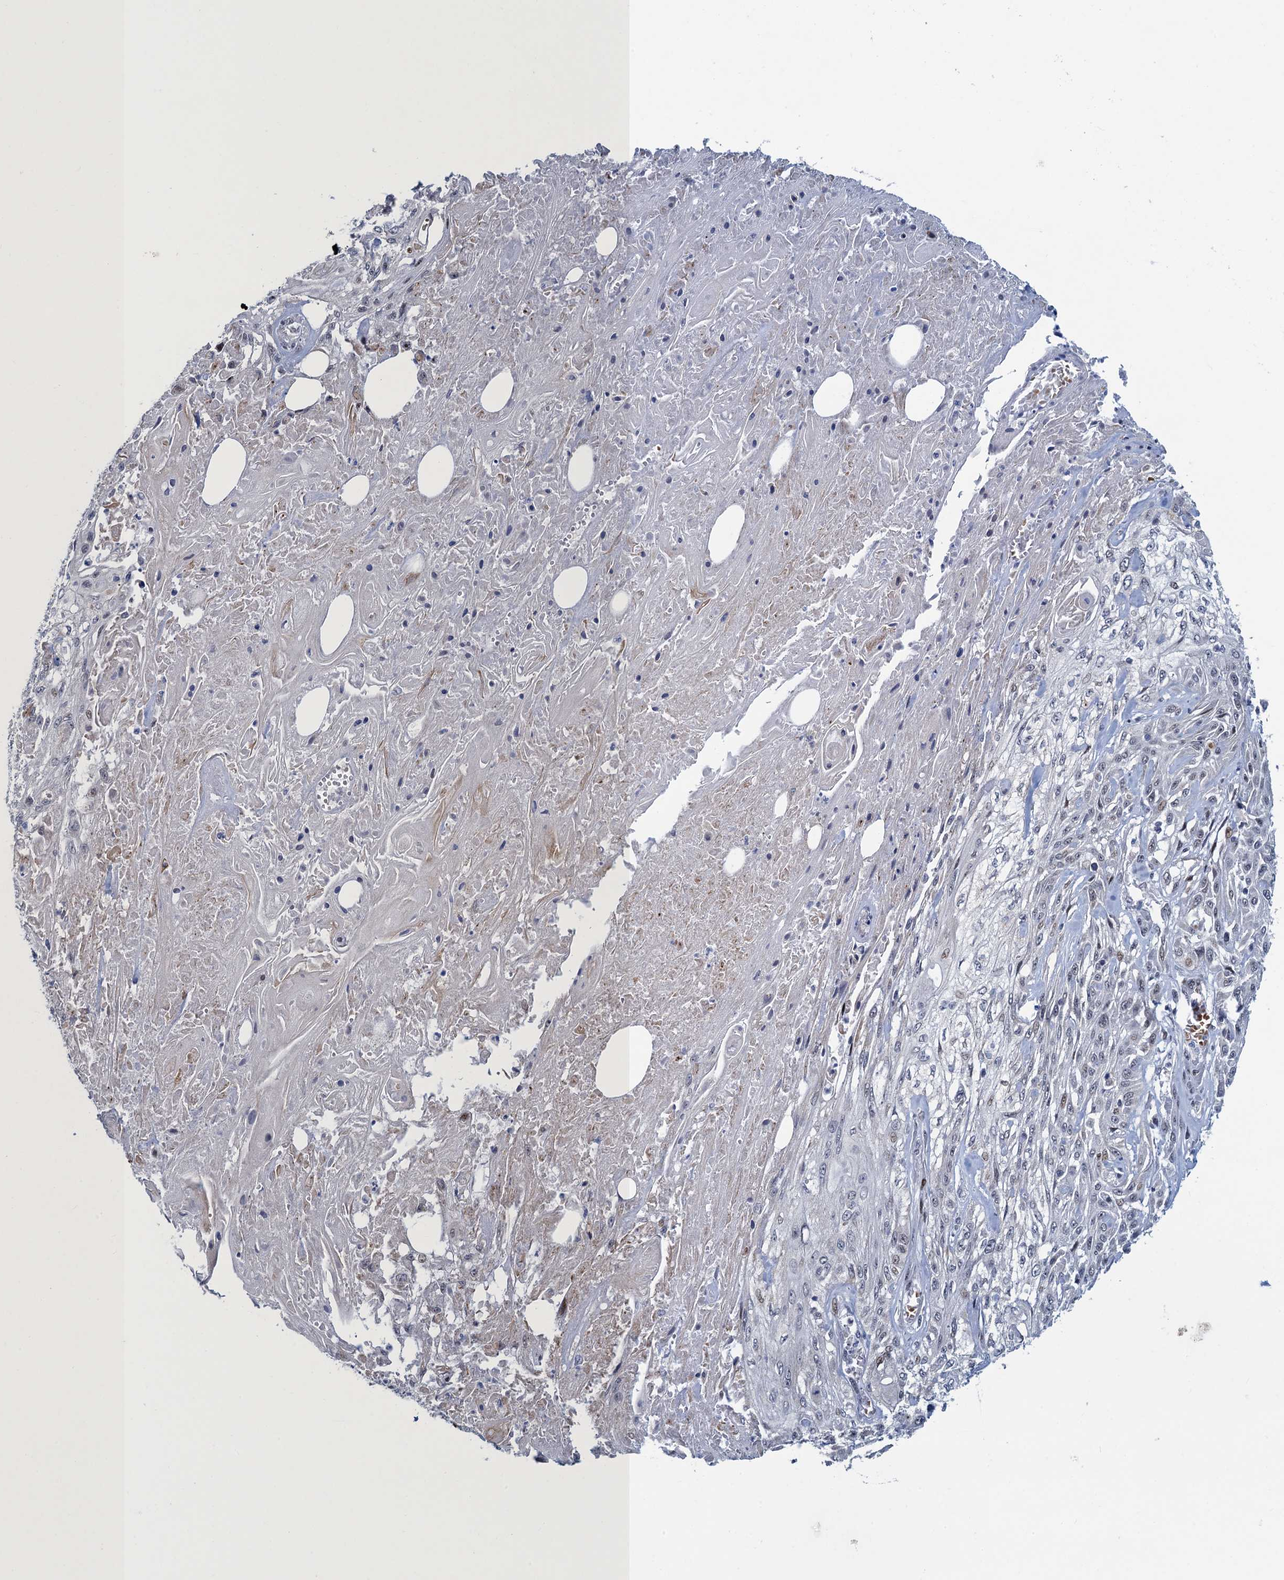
{"staining": {"intensity": "negative", "quantity": "none", "location": "none"}, "tissue": "skin cancer", "cell_type": "Tumor cells", "image_type": "cancer", "snomed": [{"axis": "morphology", "description": "Squamous cell carcinoma, NOS"}, {"axis": "morphology", "description": "Squamous cell carcinoma, metastatic, NOS"}, {"axis": "topography", "description": "Skin"}, {"axis": "topography", "description": "Lymph node"}], "caption": "Skin squamous cell carcinoma was stained to show a protein in brown. There is no significant positivity in tumor cells.", "gene": "ATOSA", "patient": {"sex": "male", "age": 75}}